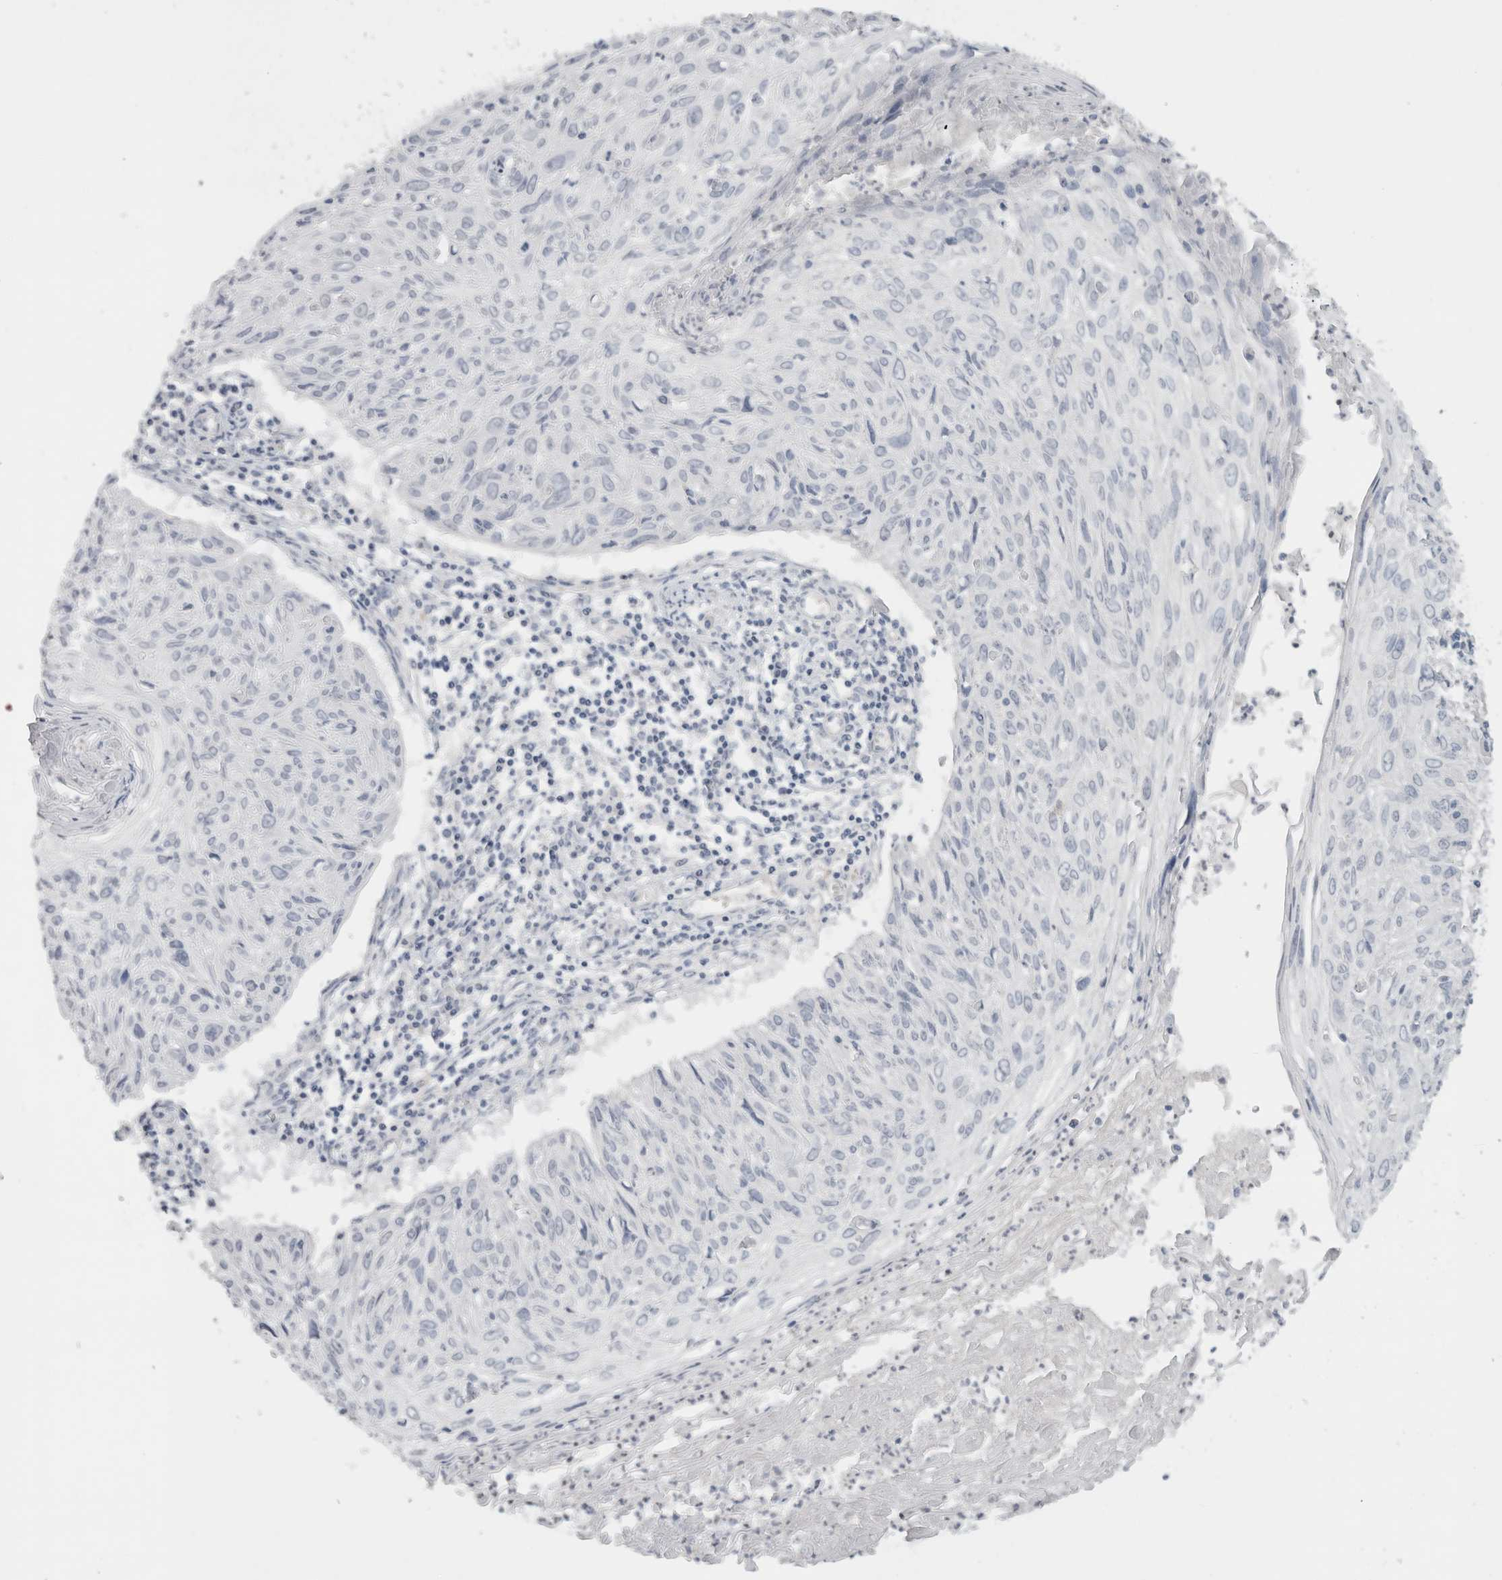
{"staining": {"intensity": "negative", "quantity": "none", "location": "none"}, "tissue": "cervical cancer", "cell_type": "Tumor cells", "image_type": "cancer", "snomed": [{"axis": "morphology", "description": "Squamous cell carcinoma, NOS"}, {"axis": "topography", "description": "Cervix"}], "caption": "Tumor cells are negative for brown protein staining in cervical cancer (squamous cell carcinoma). (DAB immunohistochemistry visualized using brightfield microscopy, high magnification).", "gene": "FMR1NB", "patient": {"sex": "female", "age": 51}}